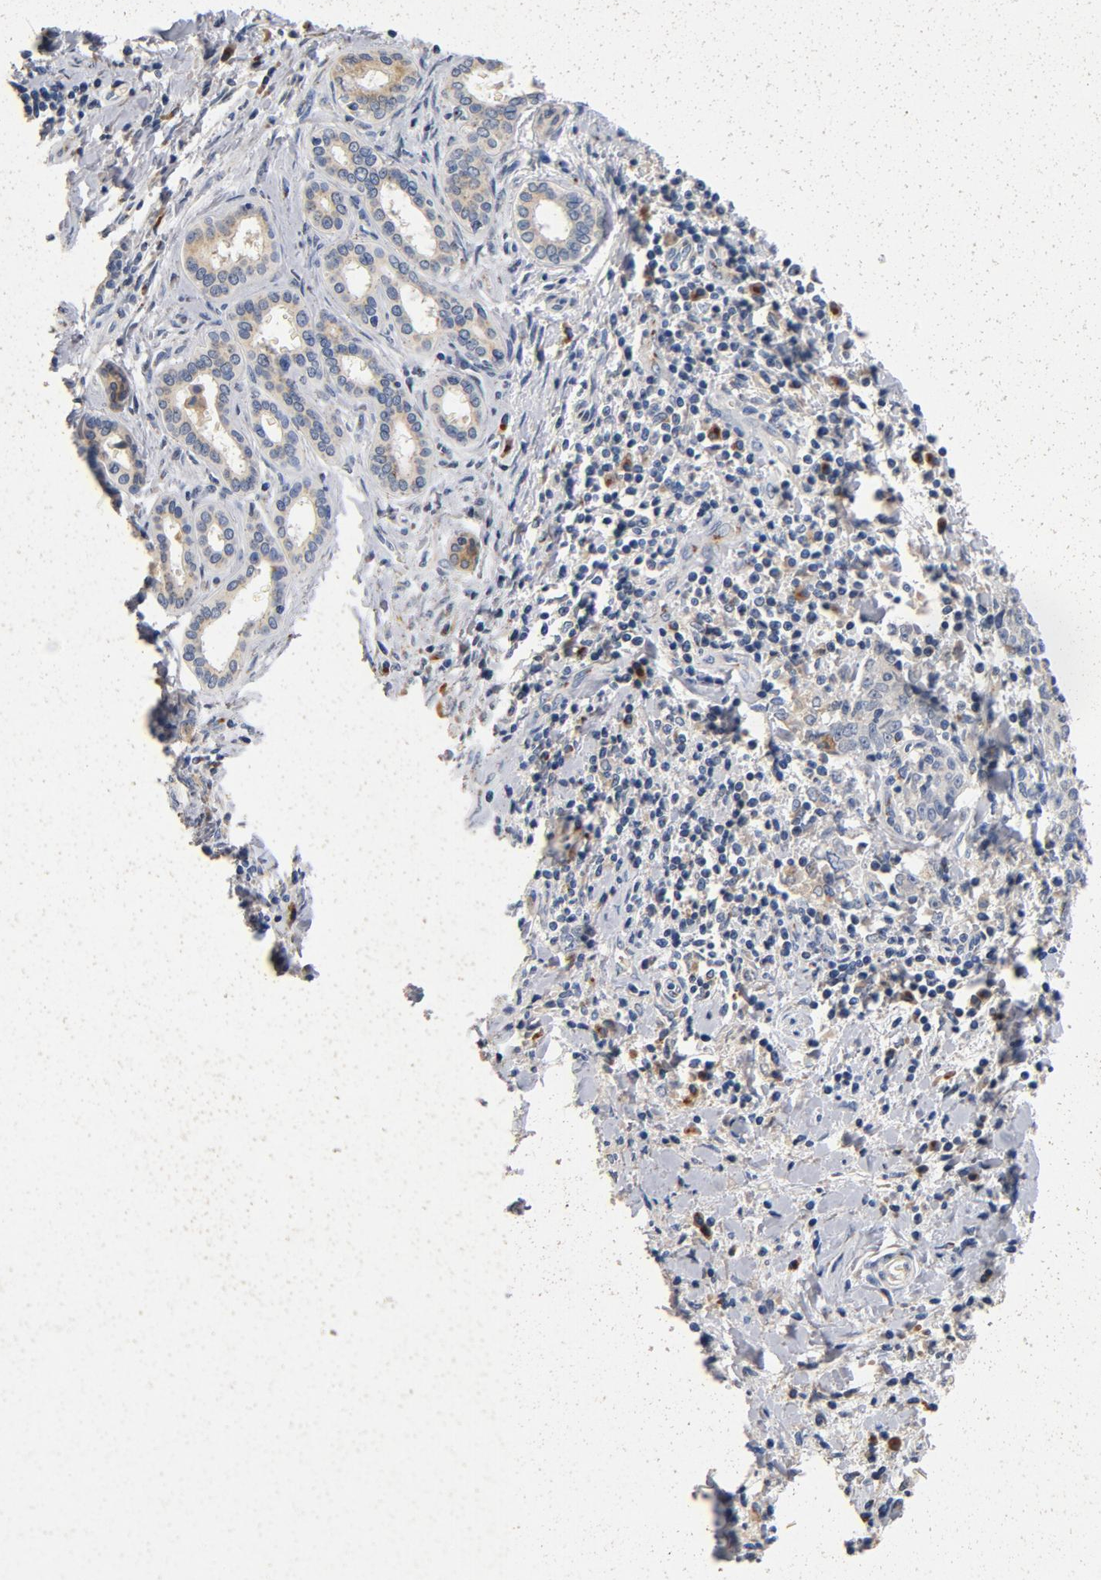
{"staining": {"intensity": "negative", "quantity": "none", "location": "none"}, "tissue": "liver cancer", "cell_type": "Tumor cells", "image_type": "cancer", "snomed": [{"axis": "morphology", "description": "Cholangiocarcinoma"}, {"axis": "topography", "description": "Liver"}], "caption": "DAB (3,3'-diaminobenzidine) immunohistochemical staining of liver cancer demonstrates no significant staining in tumor cells.", "gene": "LMAN2", "patient": {"sex": "male", "age": 57}}